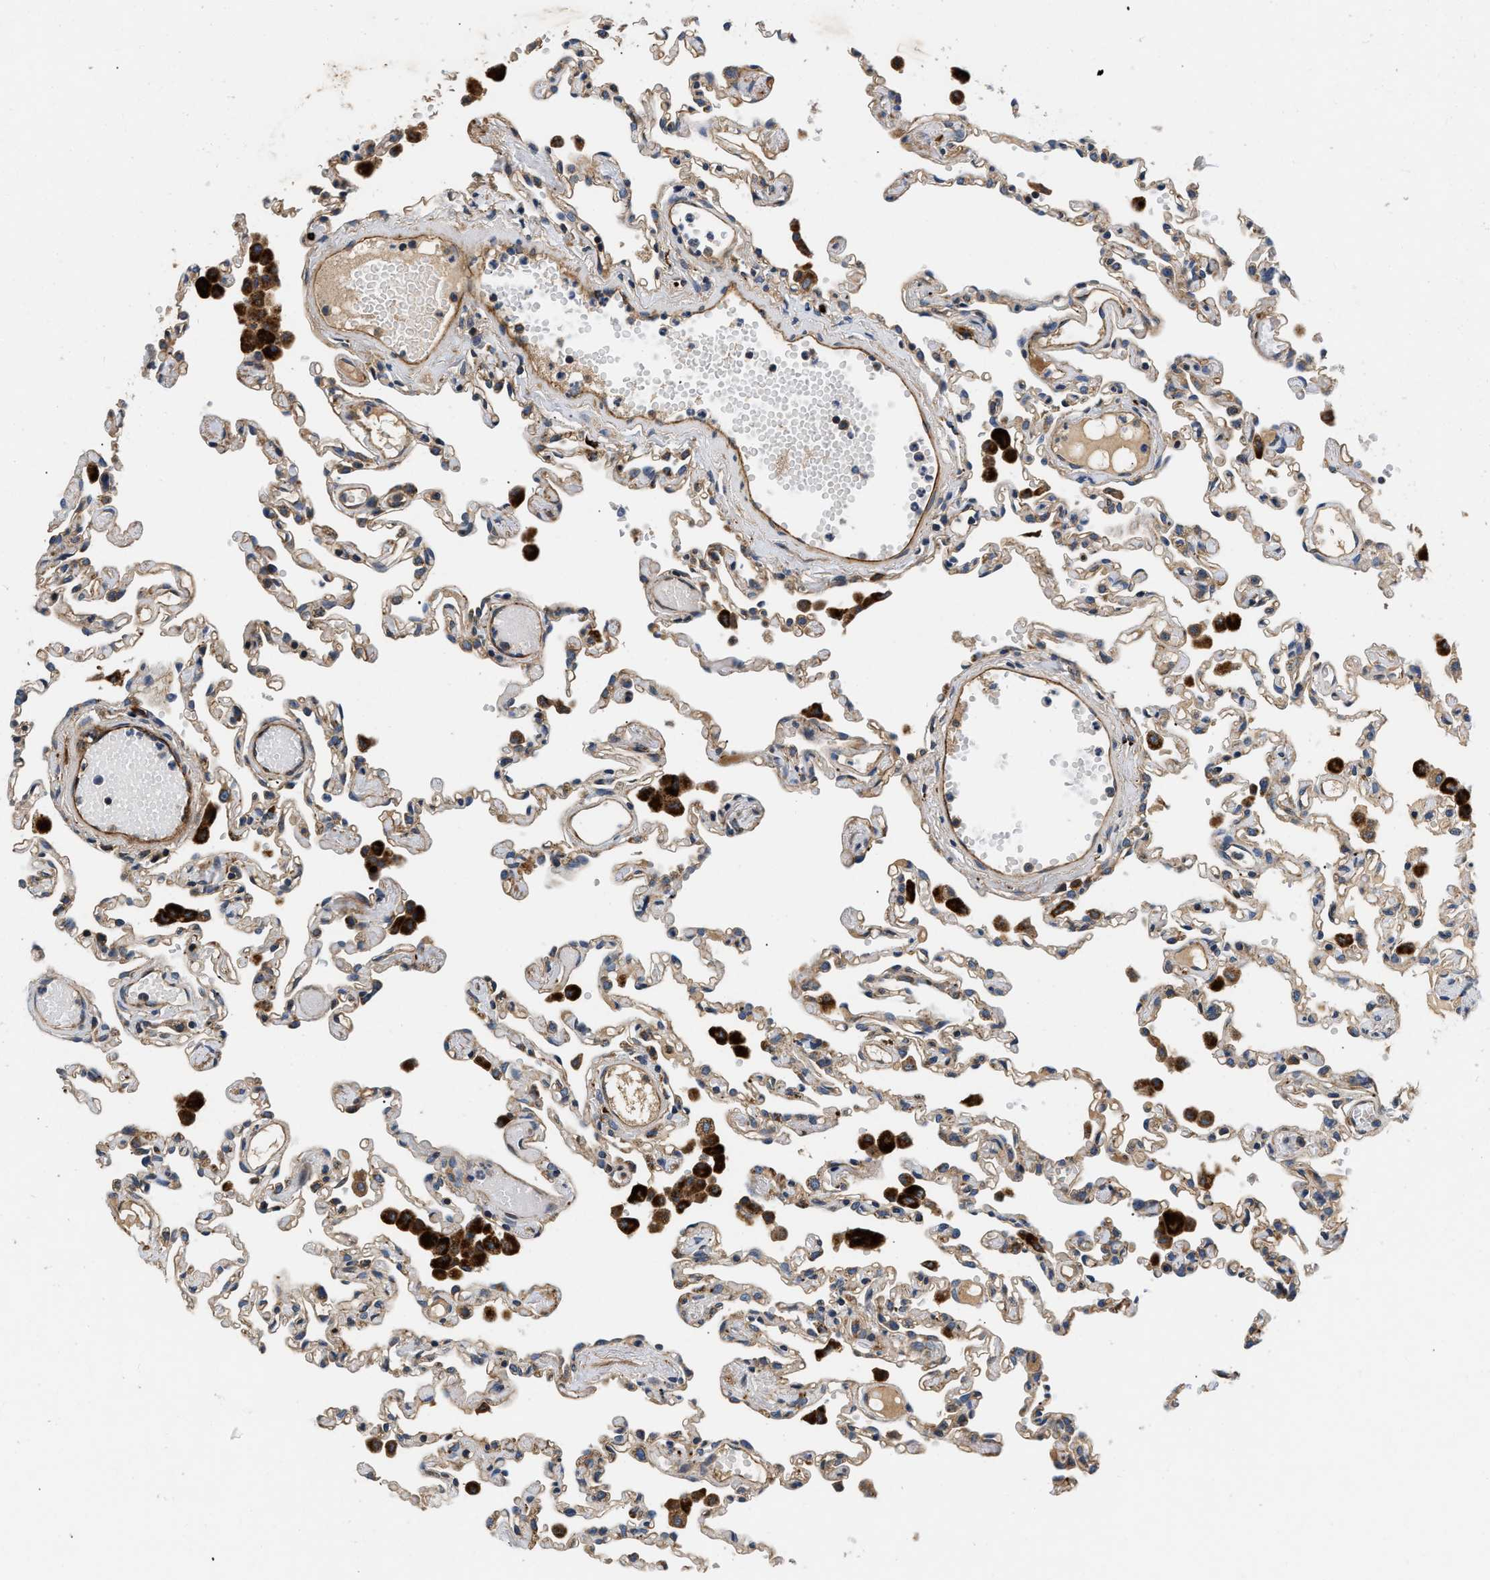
{"staining": {"intensity": "moderate", "quantity": "25%-75%", "location": "cytoplasmic/membranous"}, "tissue": "lung", "cell_type": "Alveolar cells", "image_type": "normal", "snomed": [{"axis": "morphology", "description": "Normal tissue, NOS"}, {"axis": "topography", "description": "Bronchus"}, {"axis": "topography", "description": "Lung"}], "caption": "Unremarkable lung was stained to show a protein in brown. There is medium levels of moderate cytoplasmic/membranous positivity in about 25%-75% of alveolar cells. (Stains: DAB in brown, nuclei in blue, Microscopy: brightfield microscopy at high magnification).", "gene": "NME6", "patient": {"sex": "female", "age": 49}}